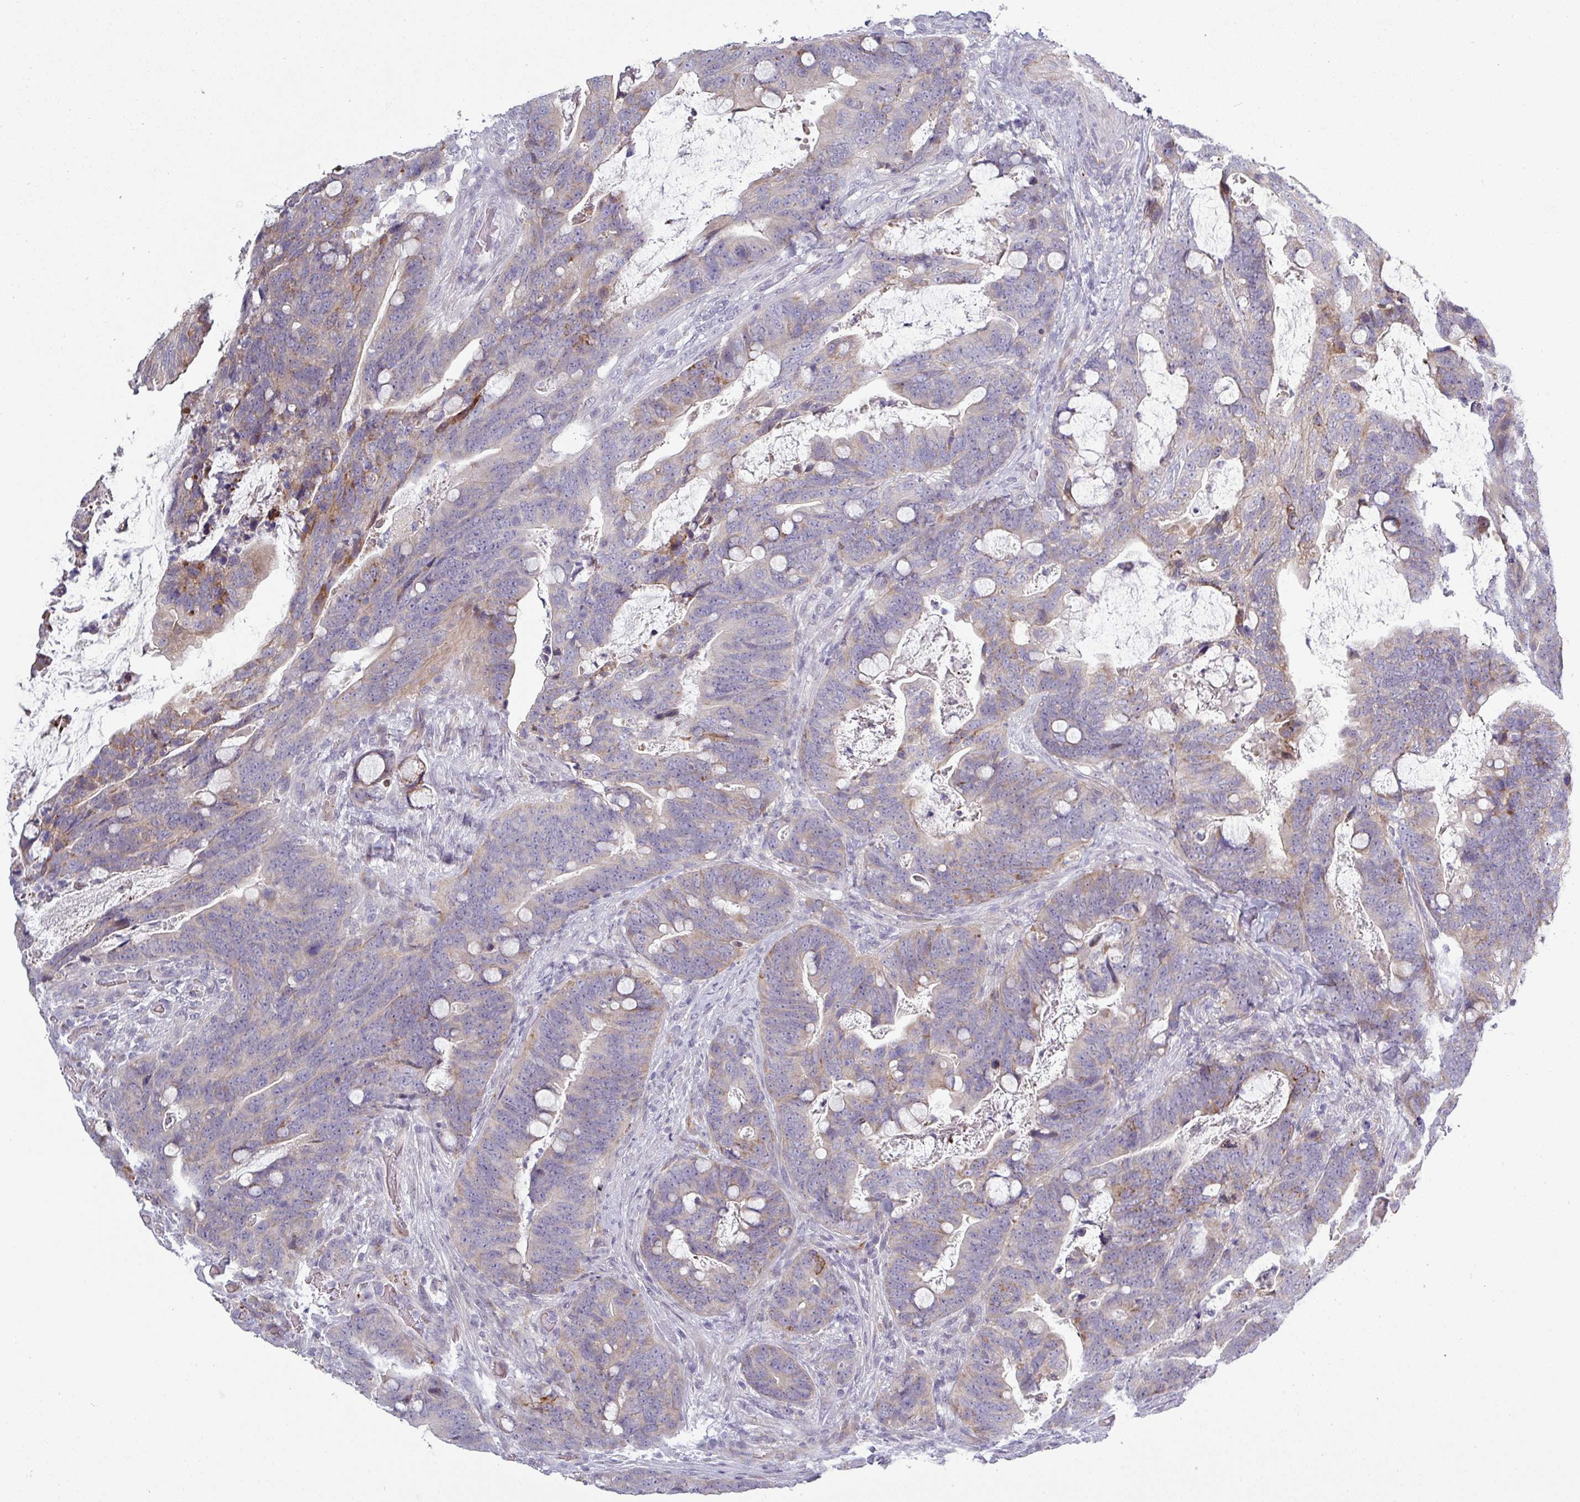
{"staining": {"intensity": "moderate", "quantity": "<25%", "location": "cytoplasmic/membranous"}, "tissue": "colorectal cancer", "cell_type": "Tumor cells", "image_type": "cancer", "snomed": [{"axis": "morphology", "description": "Adenocarcinoma, NOS"}, {"axis": "topography", "description": "Colon"}], "caption": "Immunohistochemical staining of colorectal cancer displays low levels of moderate cytoplasmic/membranous protein expression in approximately <25% of tumor cells. The protein is stained brown, and the nuclei are stained in blue (DAB IHC with brightfield microscopy, high magnification).", "gene": "C2orf16", "patient": {"sex": "female", "age": 82}}